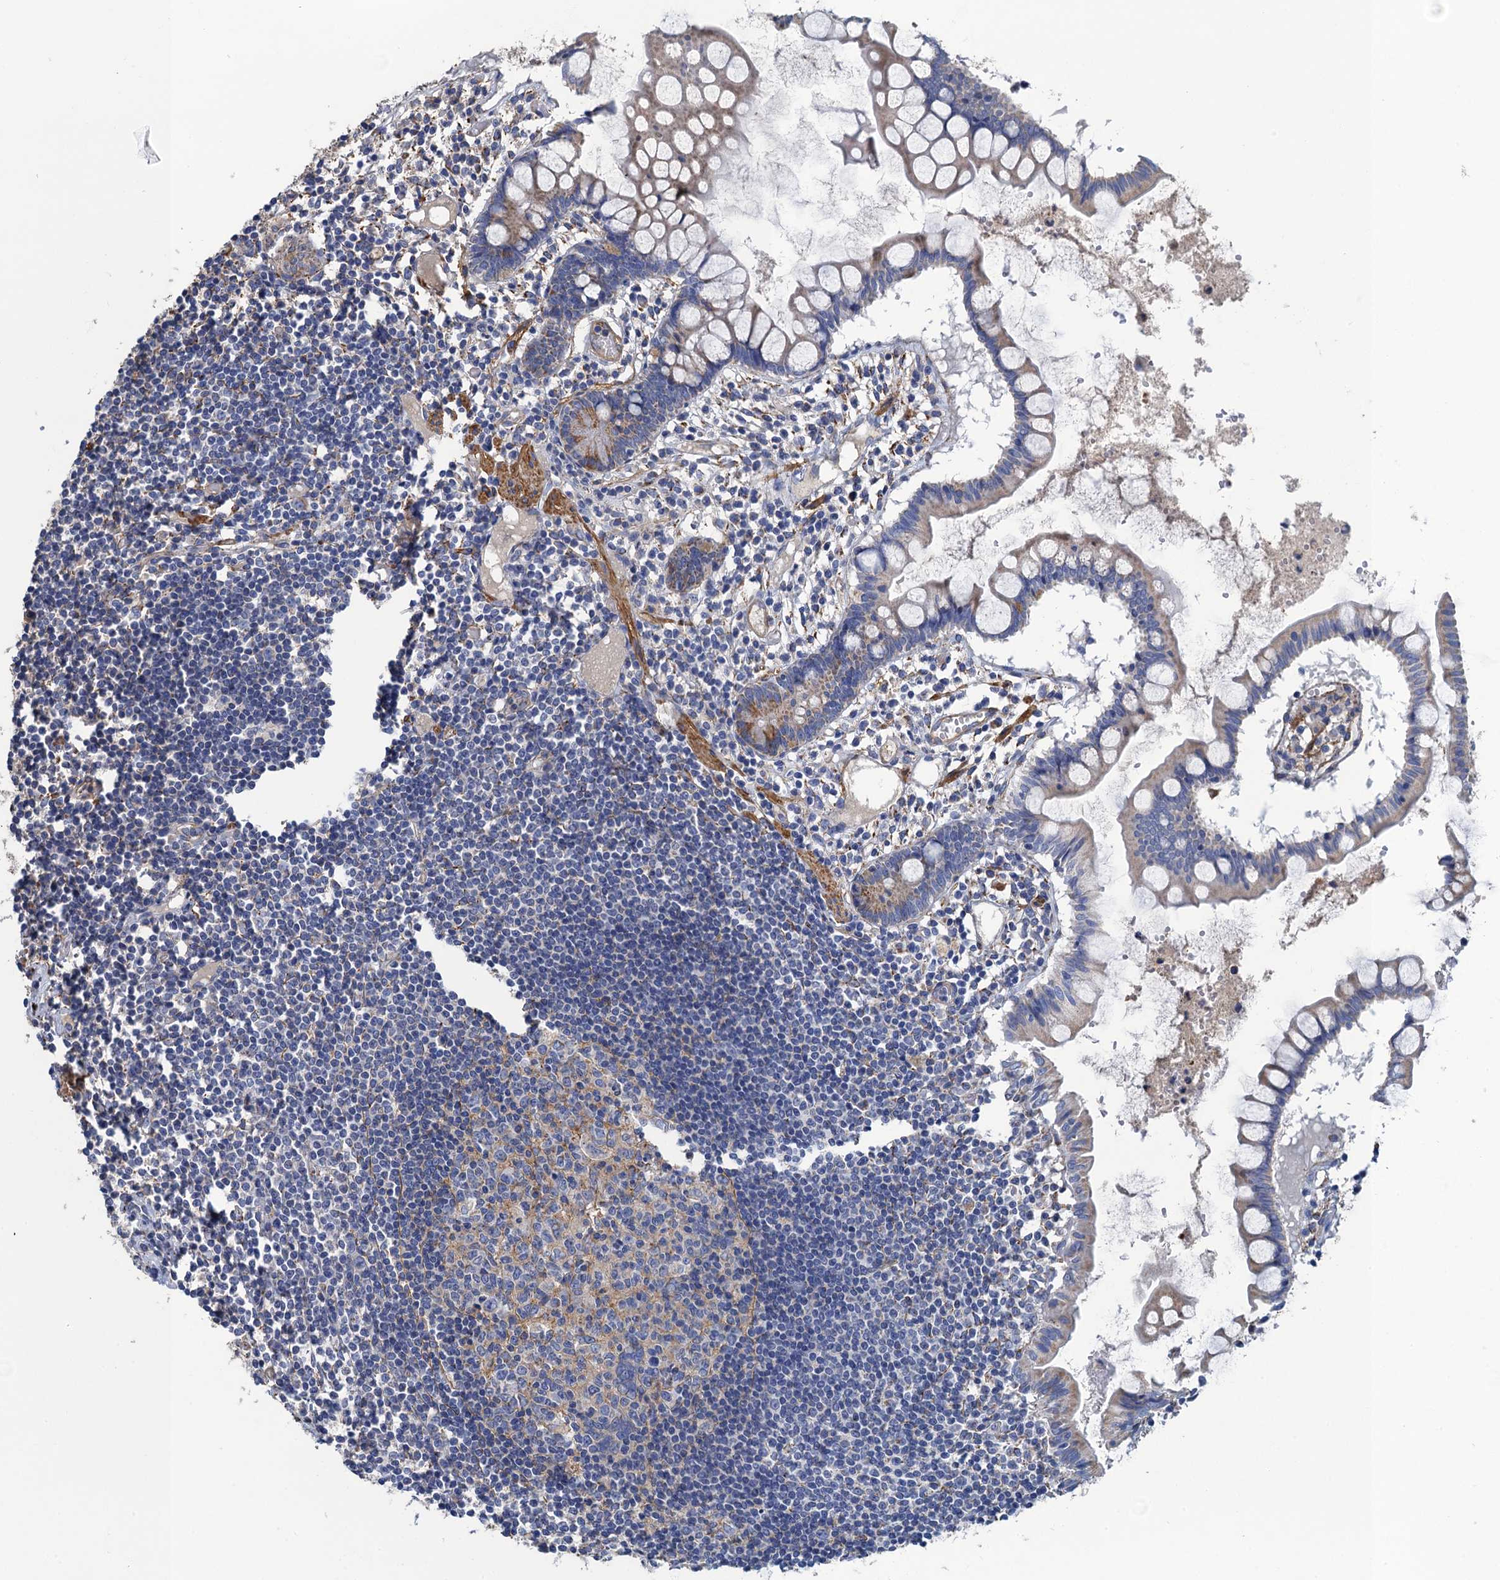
{"staining": {"intensity": "negative", "quantity": "none", "location": "none"}, "tissue": "colon", "cell_type": "Endothelial cells", "image_type": "normal", "snomed": [{"axis": "morphology", "description": "Normal tissue, NOS"}, {"axis": "morphology", "description": "Adenocarcinoma, NOS"}, {"axis": "topography", "description": "Colon"}], "caption": "DAB immunohistochemical staining of benign human colon exhibits no significant staining in endothelial cells.", "gene": "ENSG00000260643", "patient": {"sex": "female", "age": 55}}